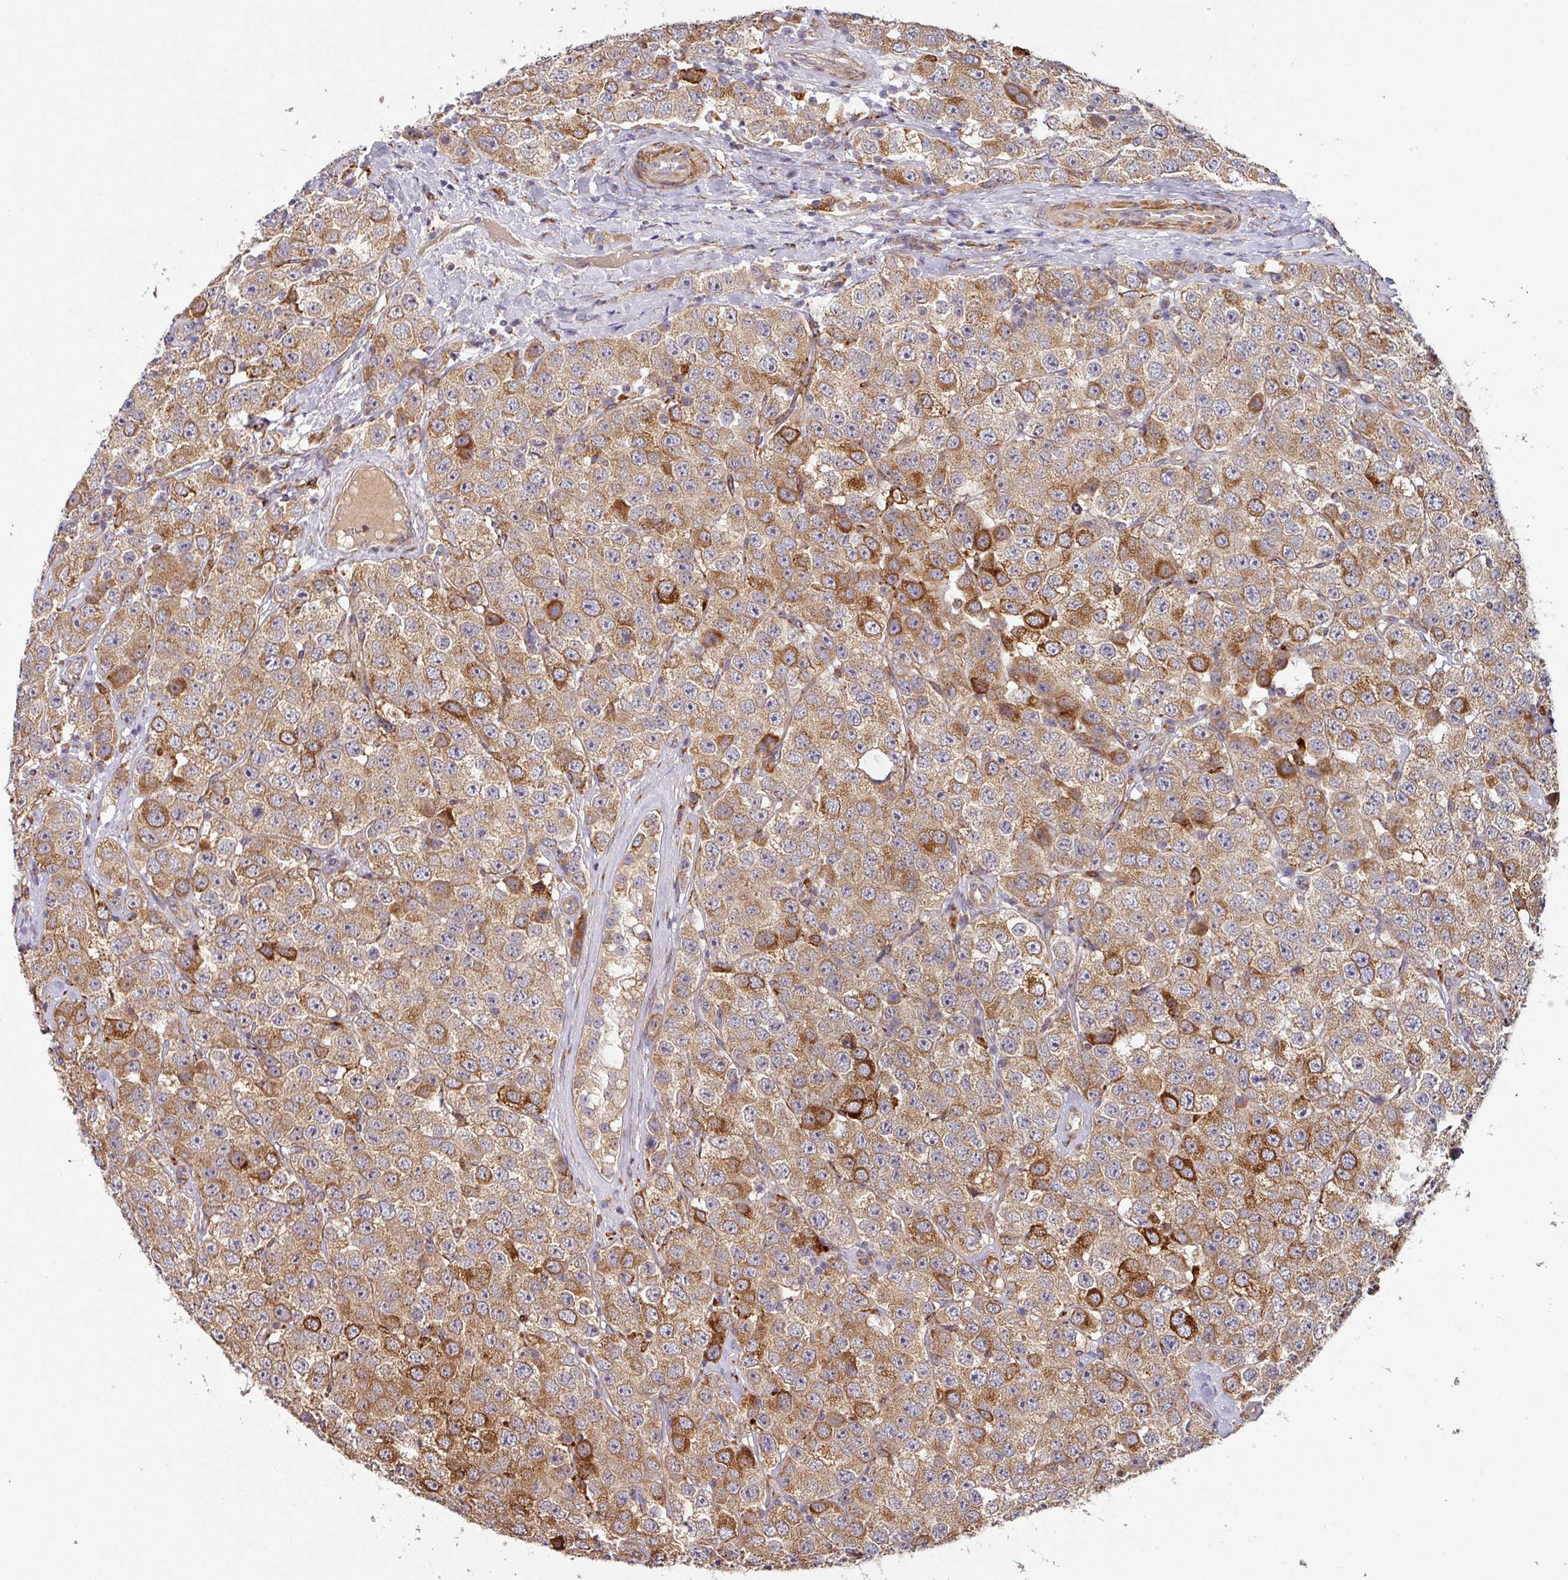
{"staining": {"intensity": "moderate", "quantity": ">75%", "location": "cytoplasmic/membranous"}, "tissue": "testis cancer", "cell_type": "Tumor cells", "image_type": "cancer", "snomed": [{"axis": "morphology", "description": "Seminoma, NOS"}, {"axis": "topography", "description": "Testis"}], "caption": "Testis seminoma stained with a protein marker shows moderate staining in tumor cells.", "gene": "ZNF268", "patient": {"sex": "male", "age": 28}}